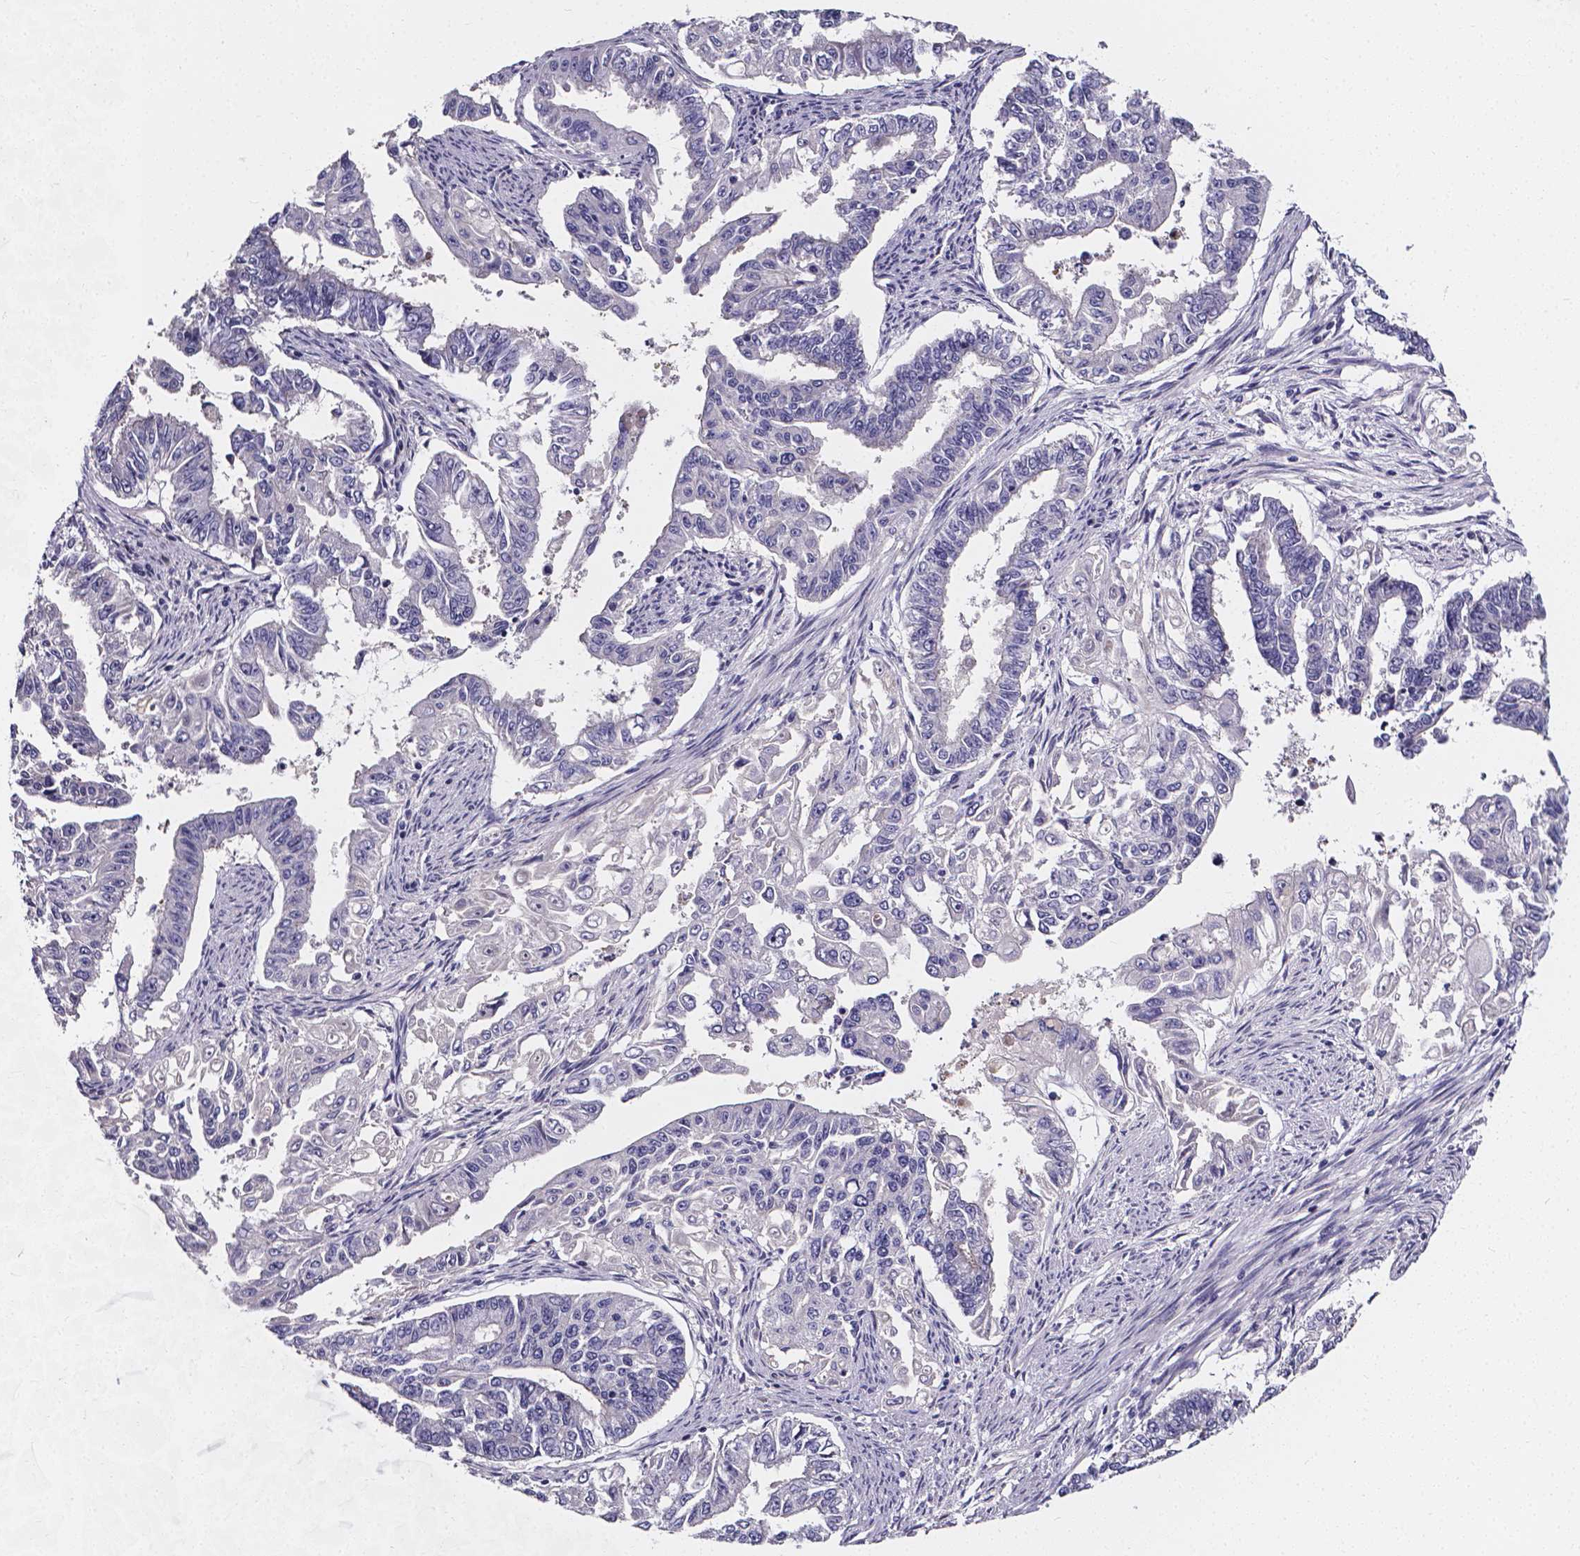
{"staining": {"intensity": "negative", "quantity": "none", "location": "none"}, "tissue": "endometrial cancer", "cell_type": "Tumor cells", "image_type": "cancer", "snomed": [{"axis": "morphology", "description": "Adenocarcinoma, NOS"}, {"axis": "topography", "description": "Uterus"}], "caption": "Immunohistochemistry histopathology image of endometrial cancer stained for a protein (brown), which shows no positivity in tumor cells.", "gene": "CACNG8", "patient": {"sex": "female", "age": 59}}